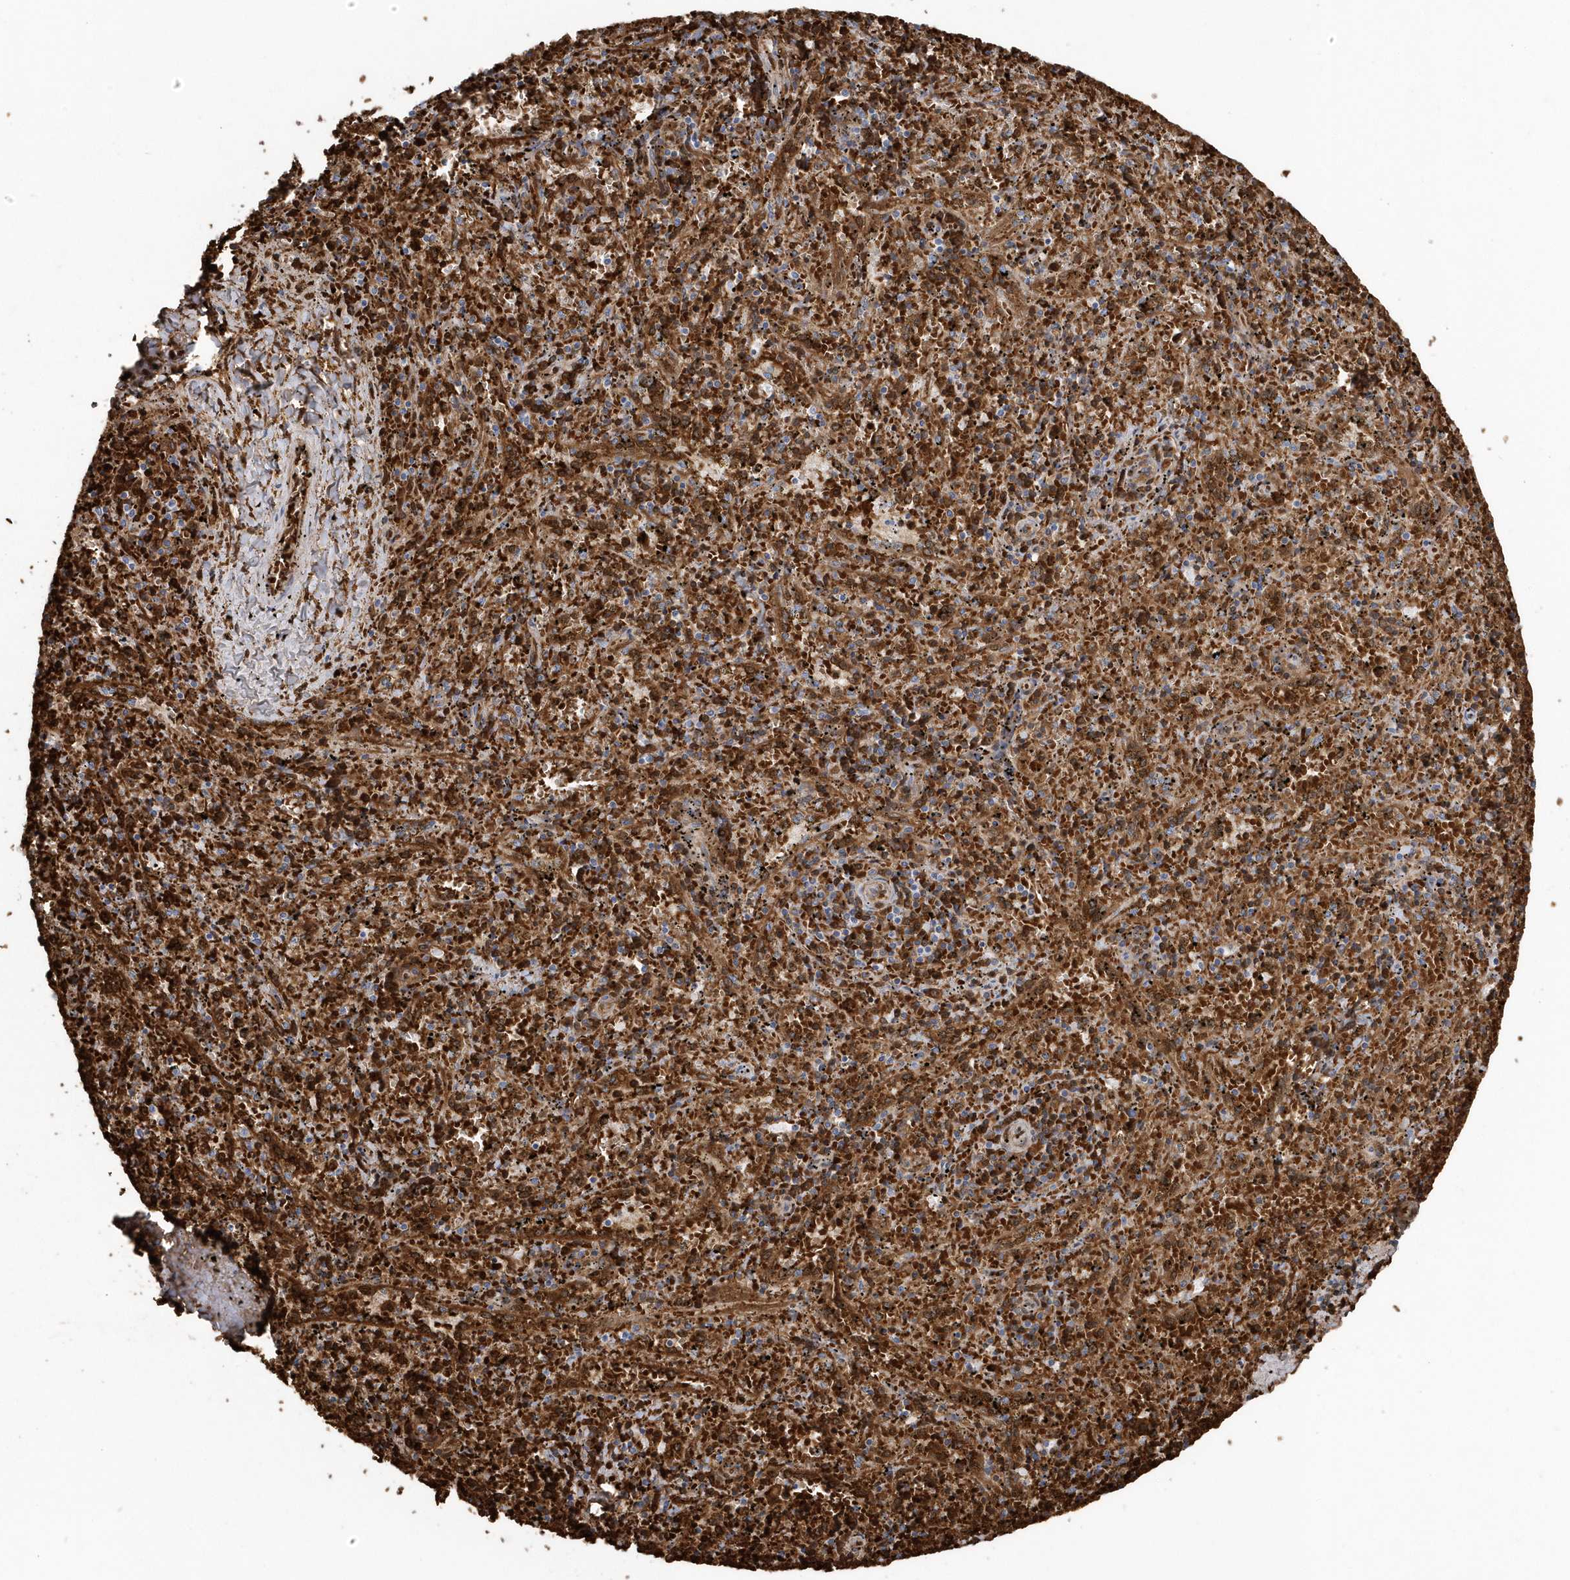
{"staining": {"intensity": "strong", "quantity": "25%-75%", "location": "cytoplasmic/membranous"}, "tissue": "spleen", "cell_type": "Cells in red pulp", "image_type": "normal", "snomed": [{"axis": "morphology", "description": "Normal tissue, NOS"}, {"axis": "topography", "description": "Spleen"}], "caption": "Immunohistochemical staining of unremarkable human spleen displays strong cytoplasmic/membranous protein staining in about 25%-75% of cells in red pulp.", "gene": "HBA2", "patient": {"sex": "male", "age": 11}}